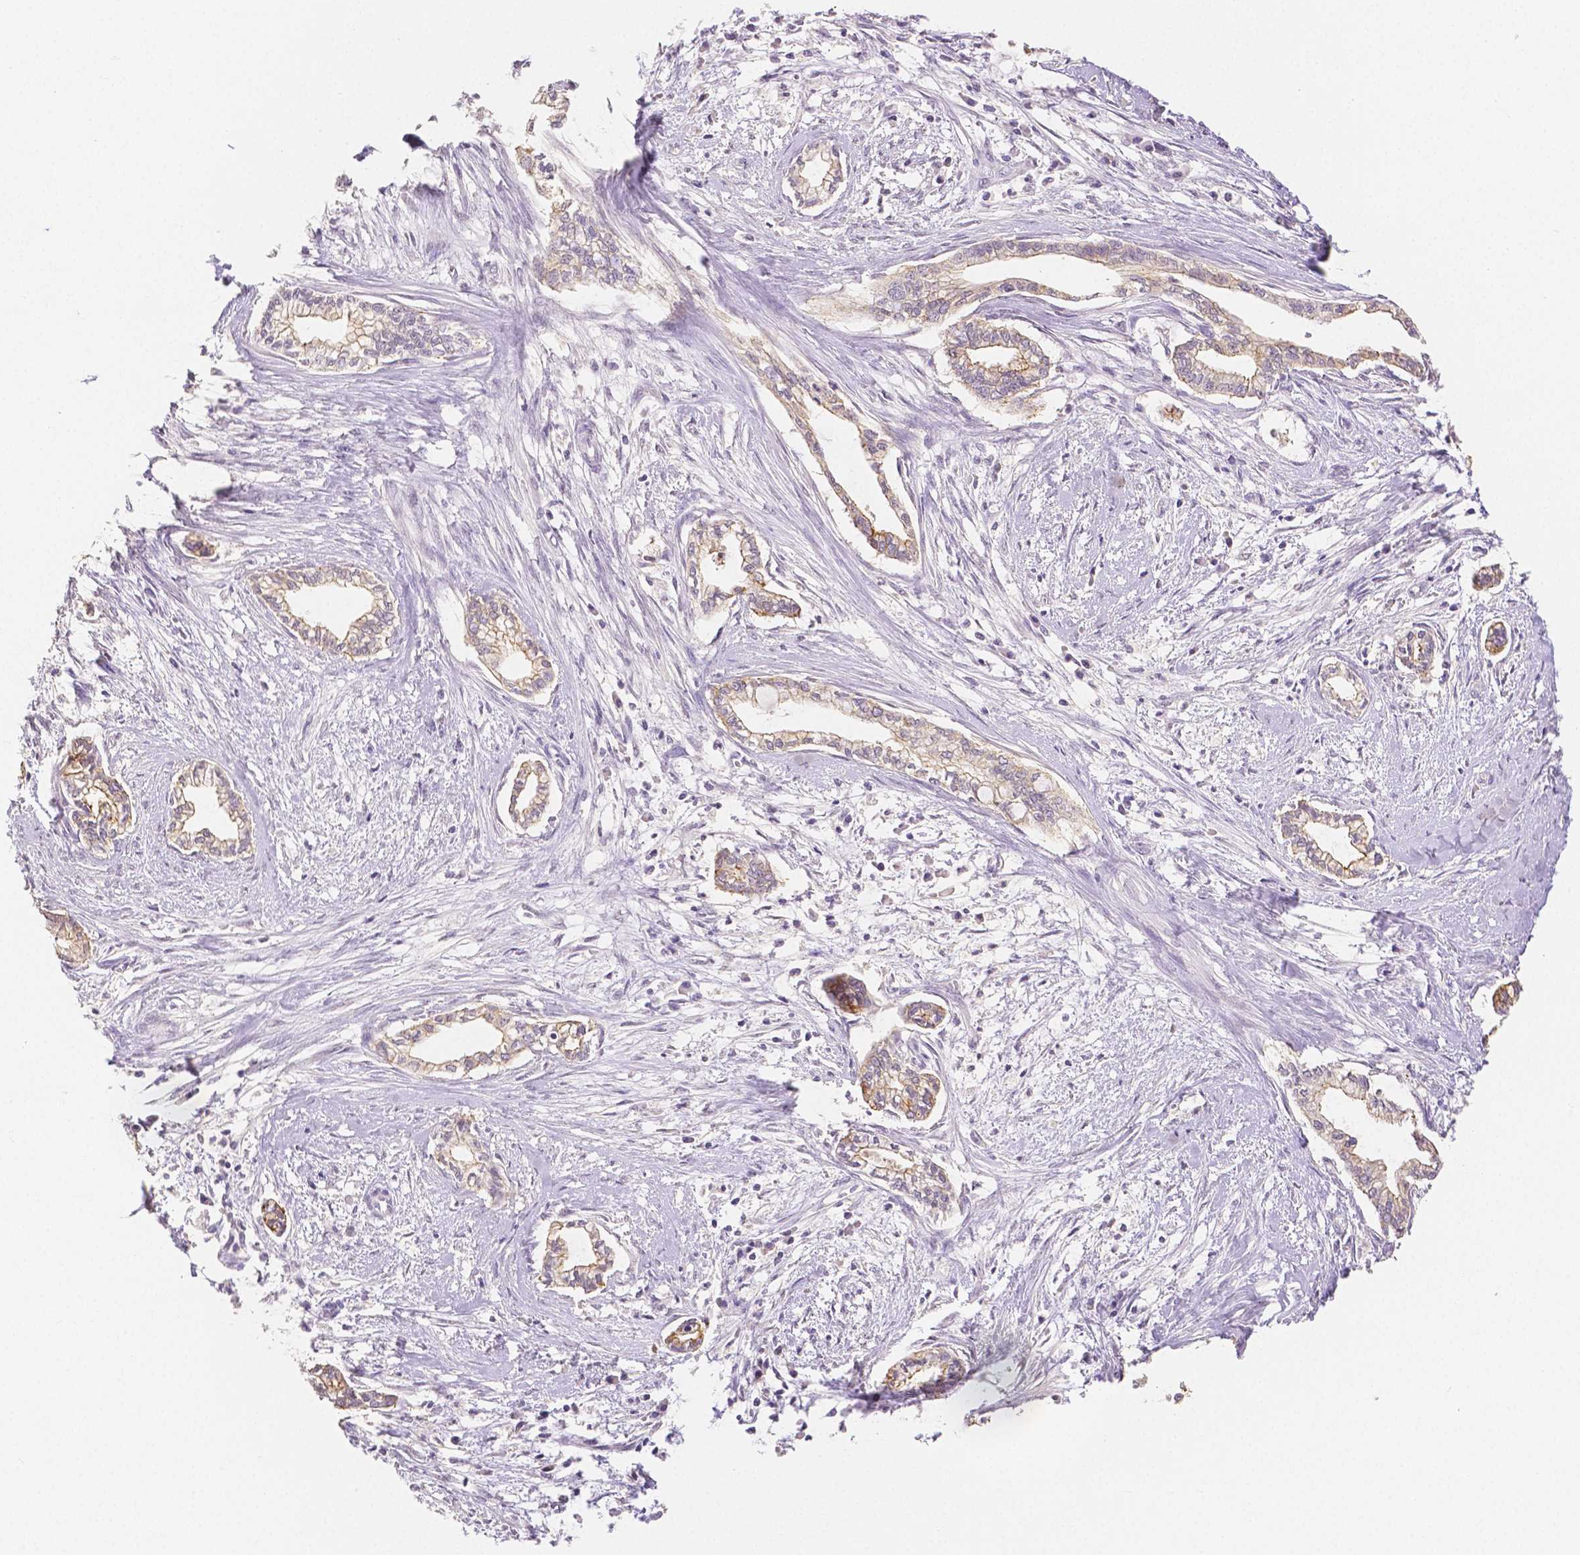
{"staining": {"intensity": "weak", "quantity": ">75%", "location": "cytoplasmic/membranous"}, "tissue": "cervical cancer", "cell_type": "Tumor cells", "image_type": "cancer", "snomed": [{"axis": "morphology", "description": "Adenocarcinoma, NOS"}, {"axis": "topography", "description": "Cervix"}], "caption": "IHC of human cervical adenocarcinoma demonstrates low levels of weak cytoplasmic/membranous staining in approximately >75% of tumor cells. (Brightfield microscopy of DAB IHC at high magnification).", "gene": "OCLN", "patient": {"sex": "female", "age": 62}}